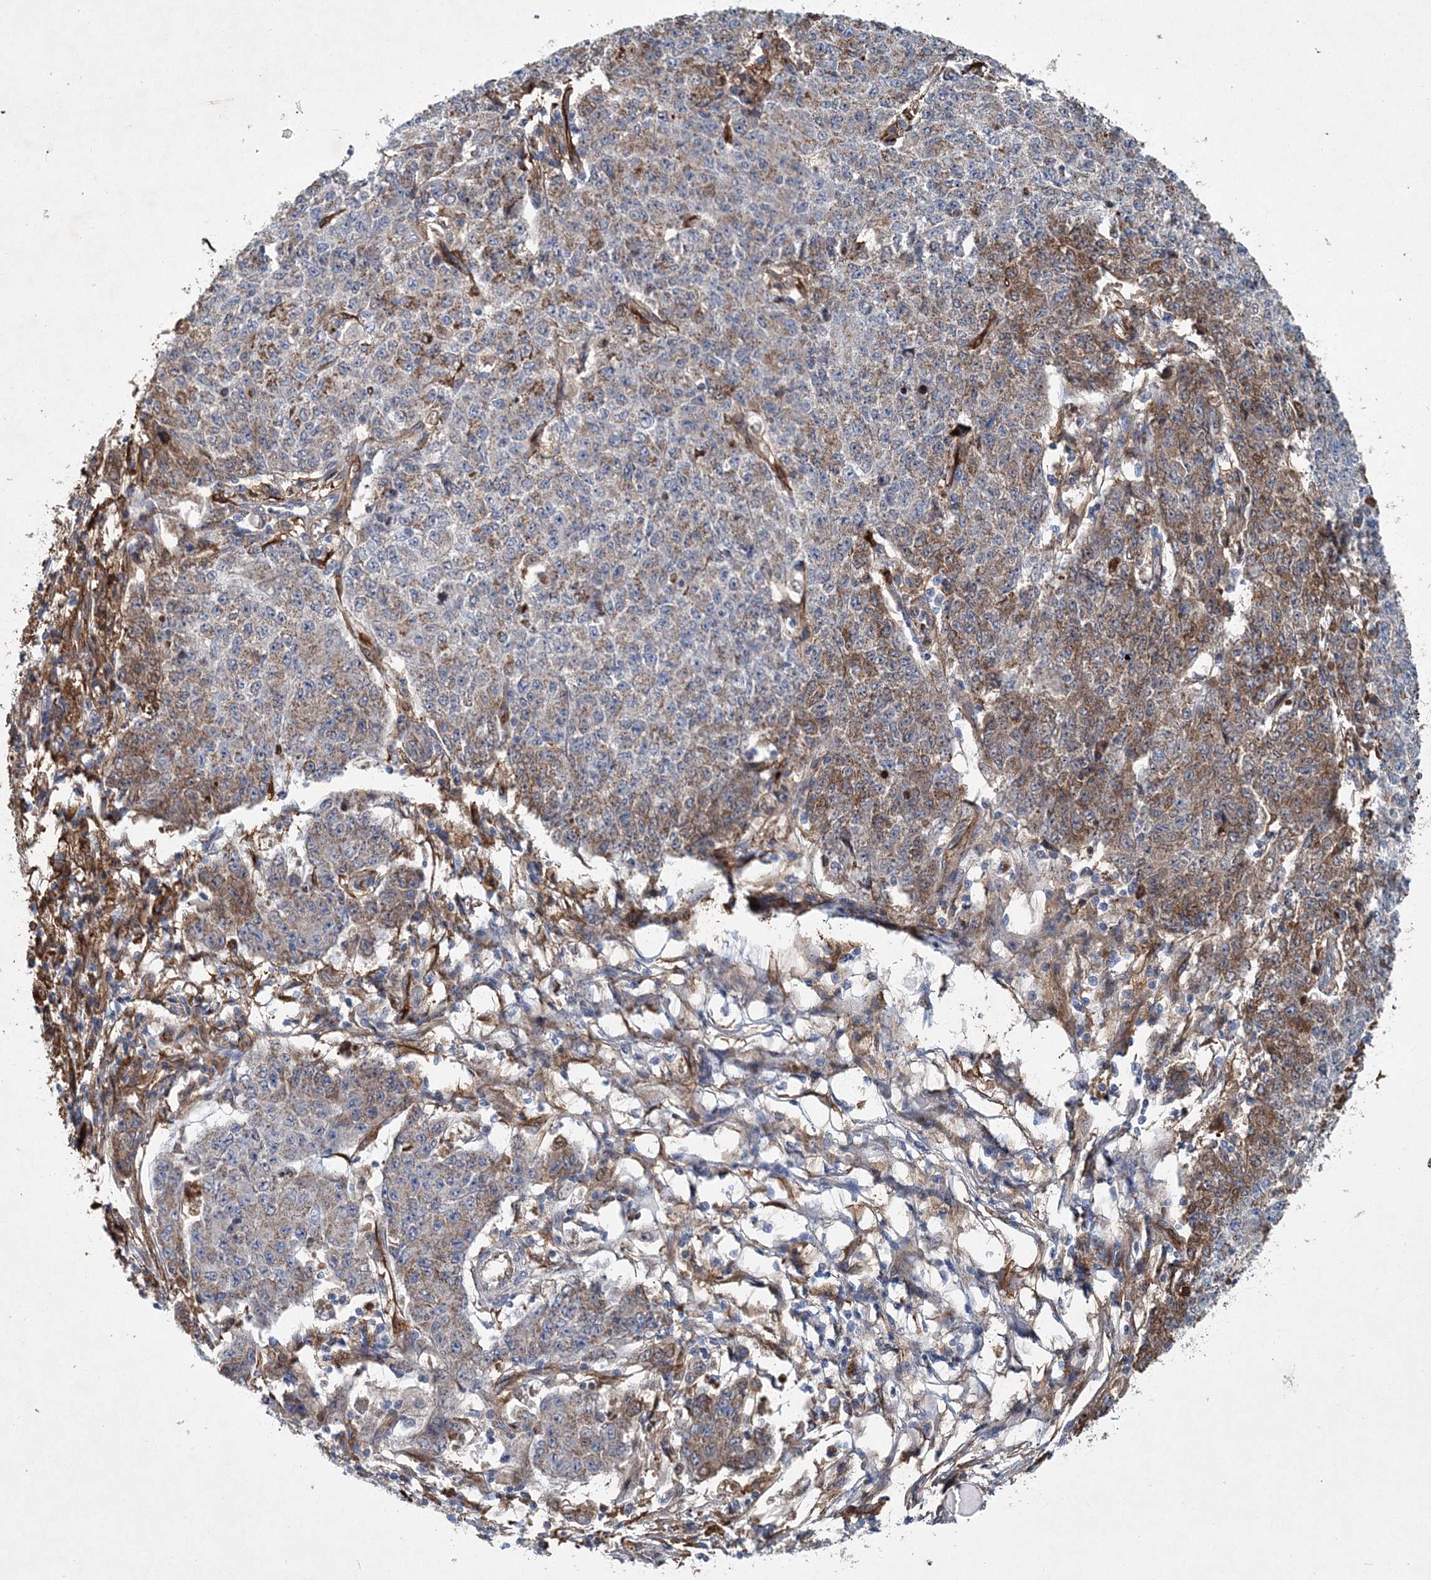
{"staining": {"intensity": "moderate", "quantity": "25%-75%", "location": "cytoplasmic/membranous"}, "tissue": "ovarian cancer", "cell_type": "Tumor cells", "image_type": "cancer", "snomed": [{"axis": "morphology", "description": "Carcinoma, endometroid"}, {"axis": "topography", "description": "Ovary"}], "caption": "Immunohistochemistry (IHC) (DAB) staining of human endometroid carcinoma (ovarian) shows moderate cytoplasmic/membranous protein staining in about 25%-75% of tumor cells.", "gene": "SPOPL", "patient": {"sex": "female", "age": 42}}